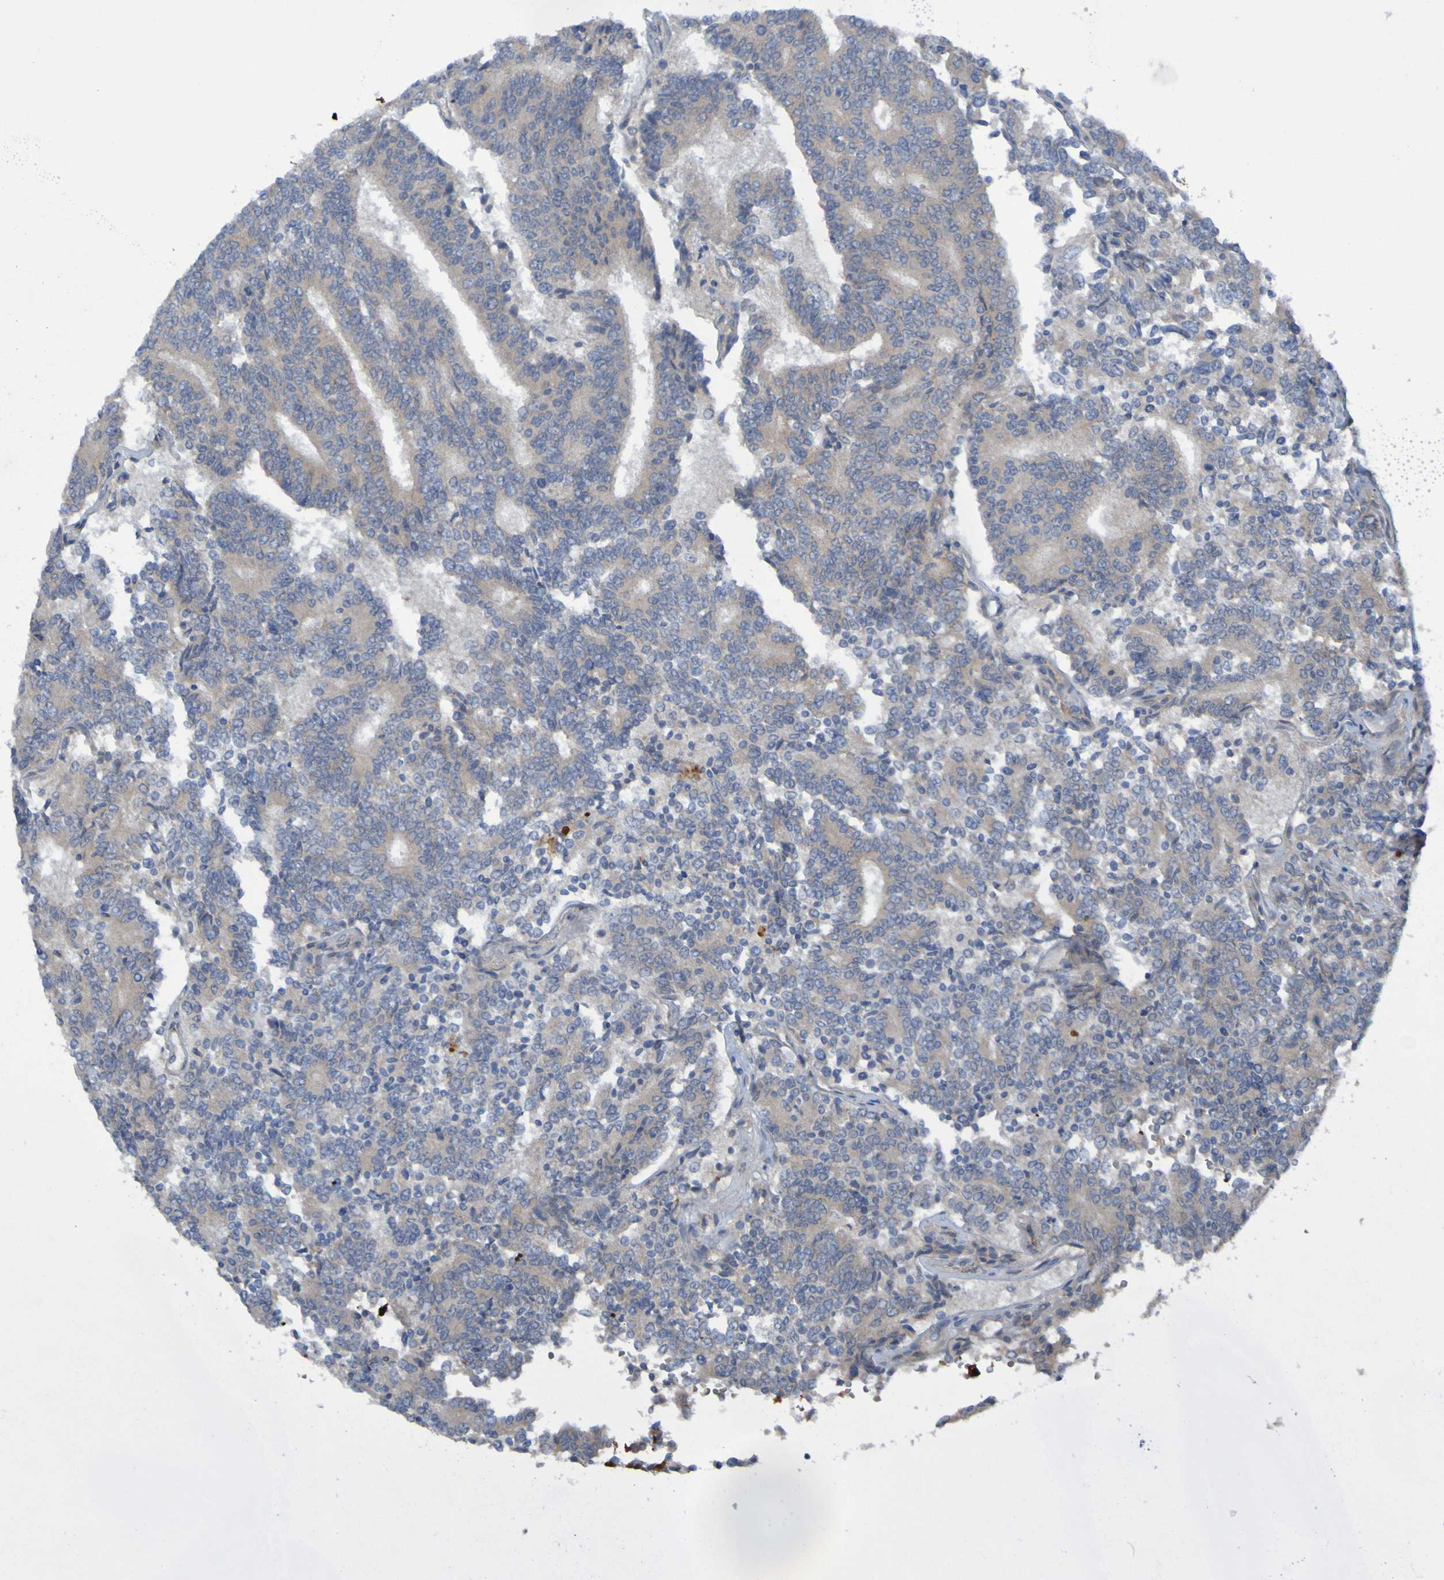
{"staining": {"intensity": "weak", "quantity": ">75%", "location": "cytoplasmic/membranous"}, "tissue": "prostate cancer", "cell_type": "Tumor cells", "image_type": "cancer", "snomed": [{"axis": "morphology", "description": "Normal tissue, NOS"}, {"axis": "morphology", "description": "Adenocarcinoma, High grade"}, {"axis": "topography", "description": "Prostate"}, {"axis": "topography", "description": "Seminal veicle"}], "caption": "The micrograph exhibits staining of prostate cancer, revealing weak cytoplasmic/membranous protein staining (brown color) within tumor cells.", "gene": "ANGPT4", "patient": {"sex": "male", "age": 55}}